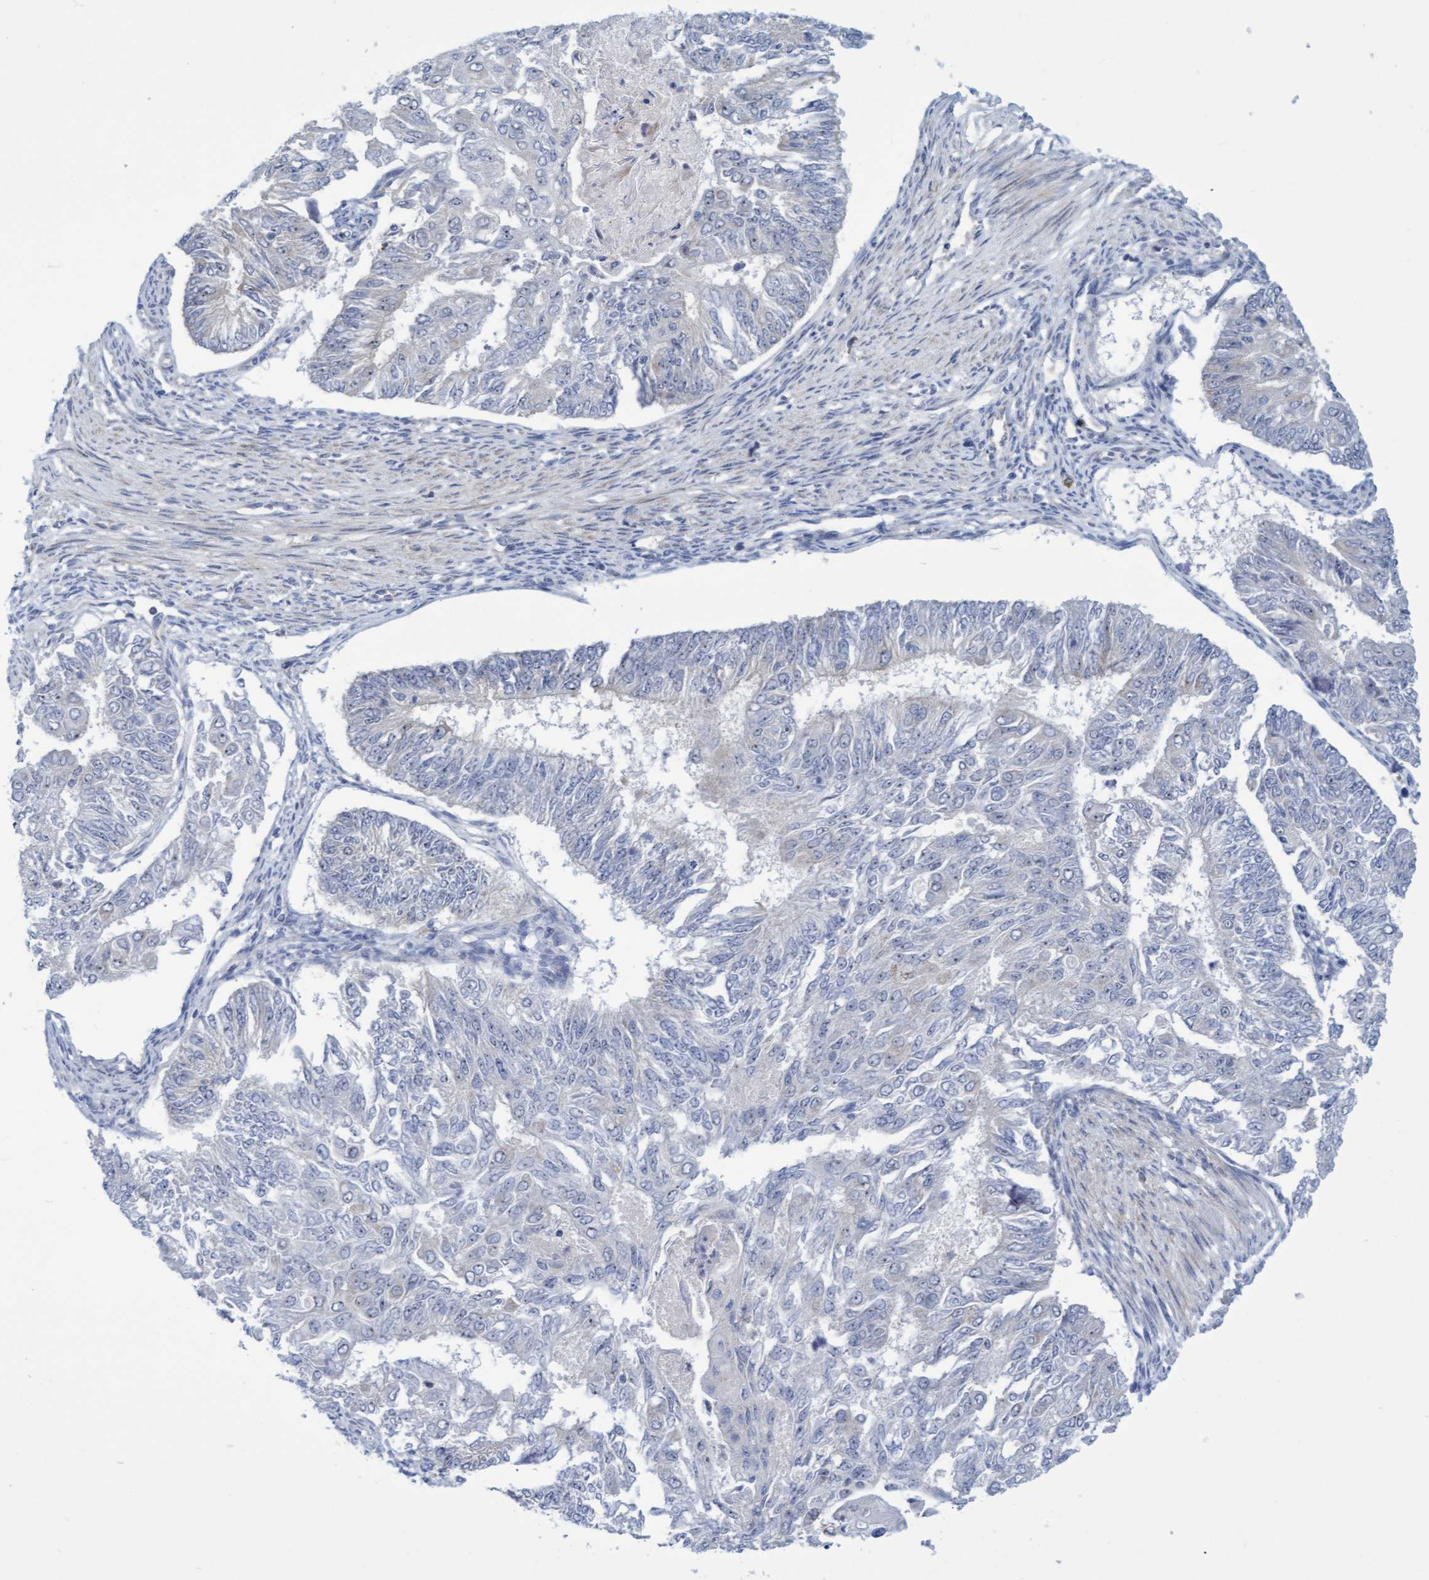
{"staining": {"intensity": "negative", "quantity": "none", "location": "none"}, "tissue": "endometrial cancer", "cell_type": "Tumor cells", "image_type": "cancer", "snomed": [{"axis": "morphology", "description": "Adenocarcinoma, NOS"}, {"axis": "topography", "description": "Endometrium"}], "caption": "Immunohistochemistry micrograph of neoplastic tissue: endometrial cancer (adenocarcinoma) stained with DAB (3,3'-diaminobenzidine) displays no significant protein staining in tumor cells.", "gene": "FNBP1", "patient": {"sex": "female", "age": 32}}